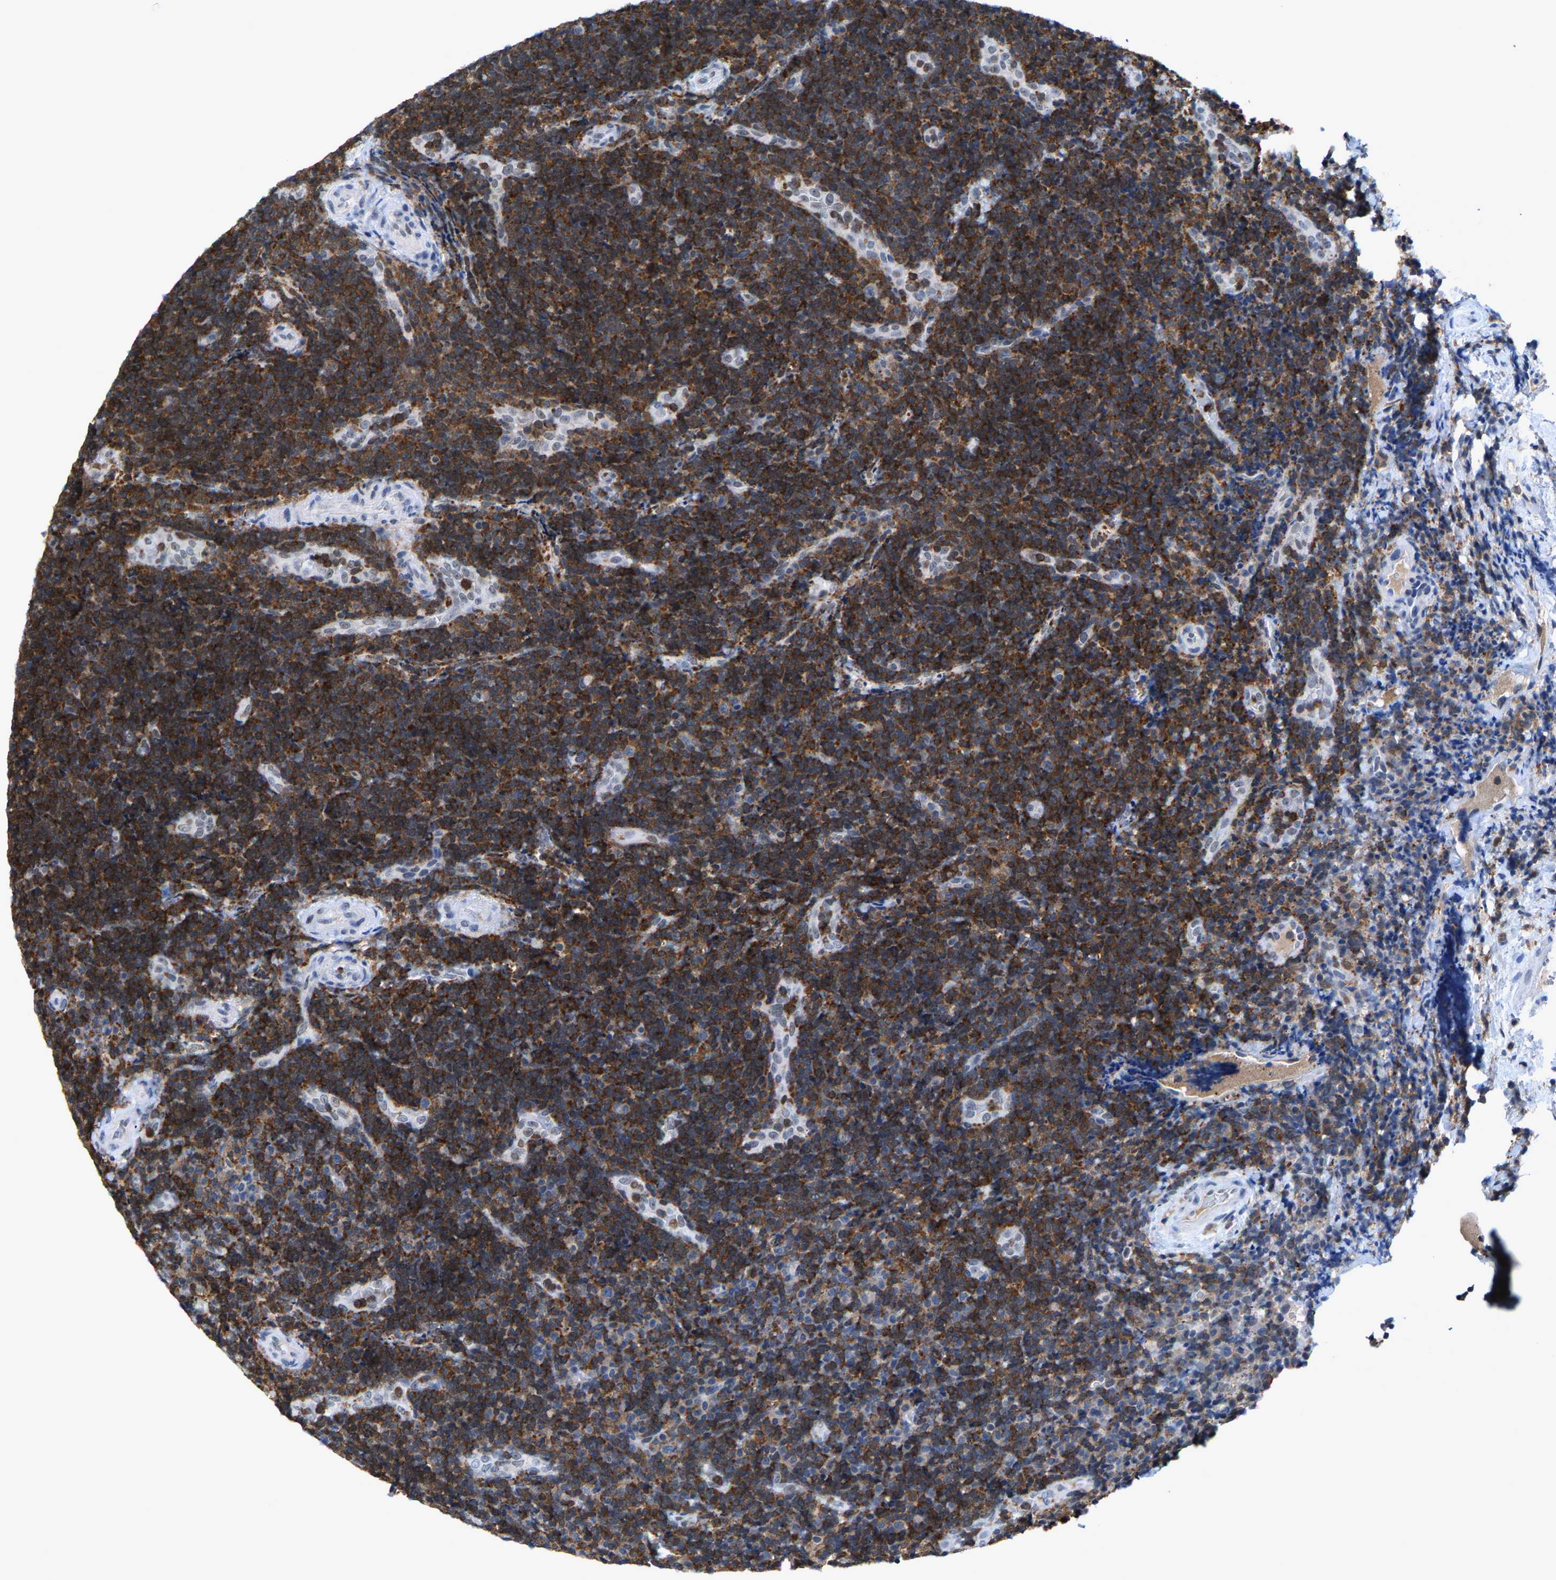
{"staining": {"intensity": "strong", "quantity": ">75%", "location": "cytoplasmic/membranous"}, "tissue": "lymphoma", "cell_type": "Tumor cells", "image_type": "cancer", "snomed": [{"axis": "morphology", "description": "Malignant lymphoma, non-Hodgkin's type, High grade"}, {"axis": "topography", "description": "Tonsil"}], "caption": "Lymphoma stained with a protein marker exhibits strong staining in tumor cells.", "gene": "FGD3", "patient": {"sex": "female", "age": 36}}